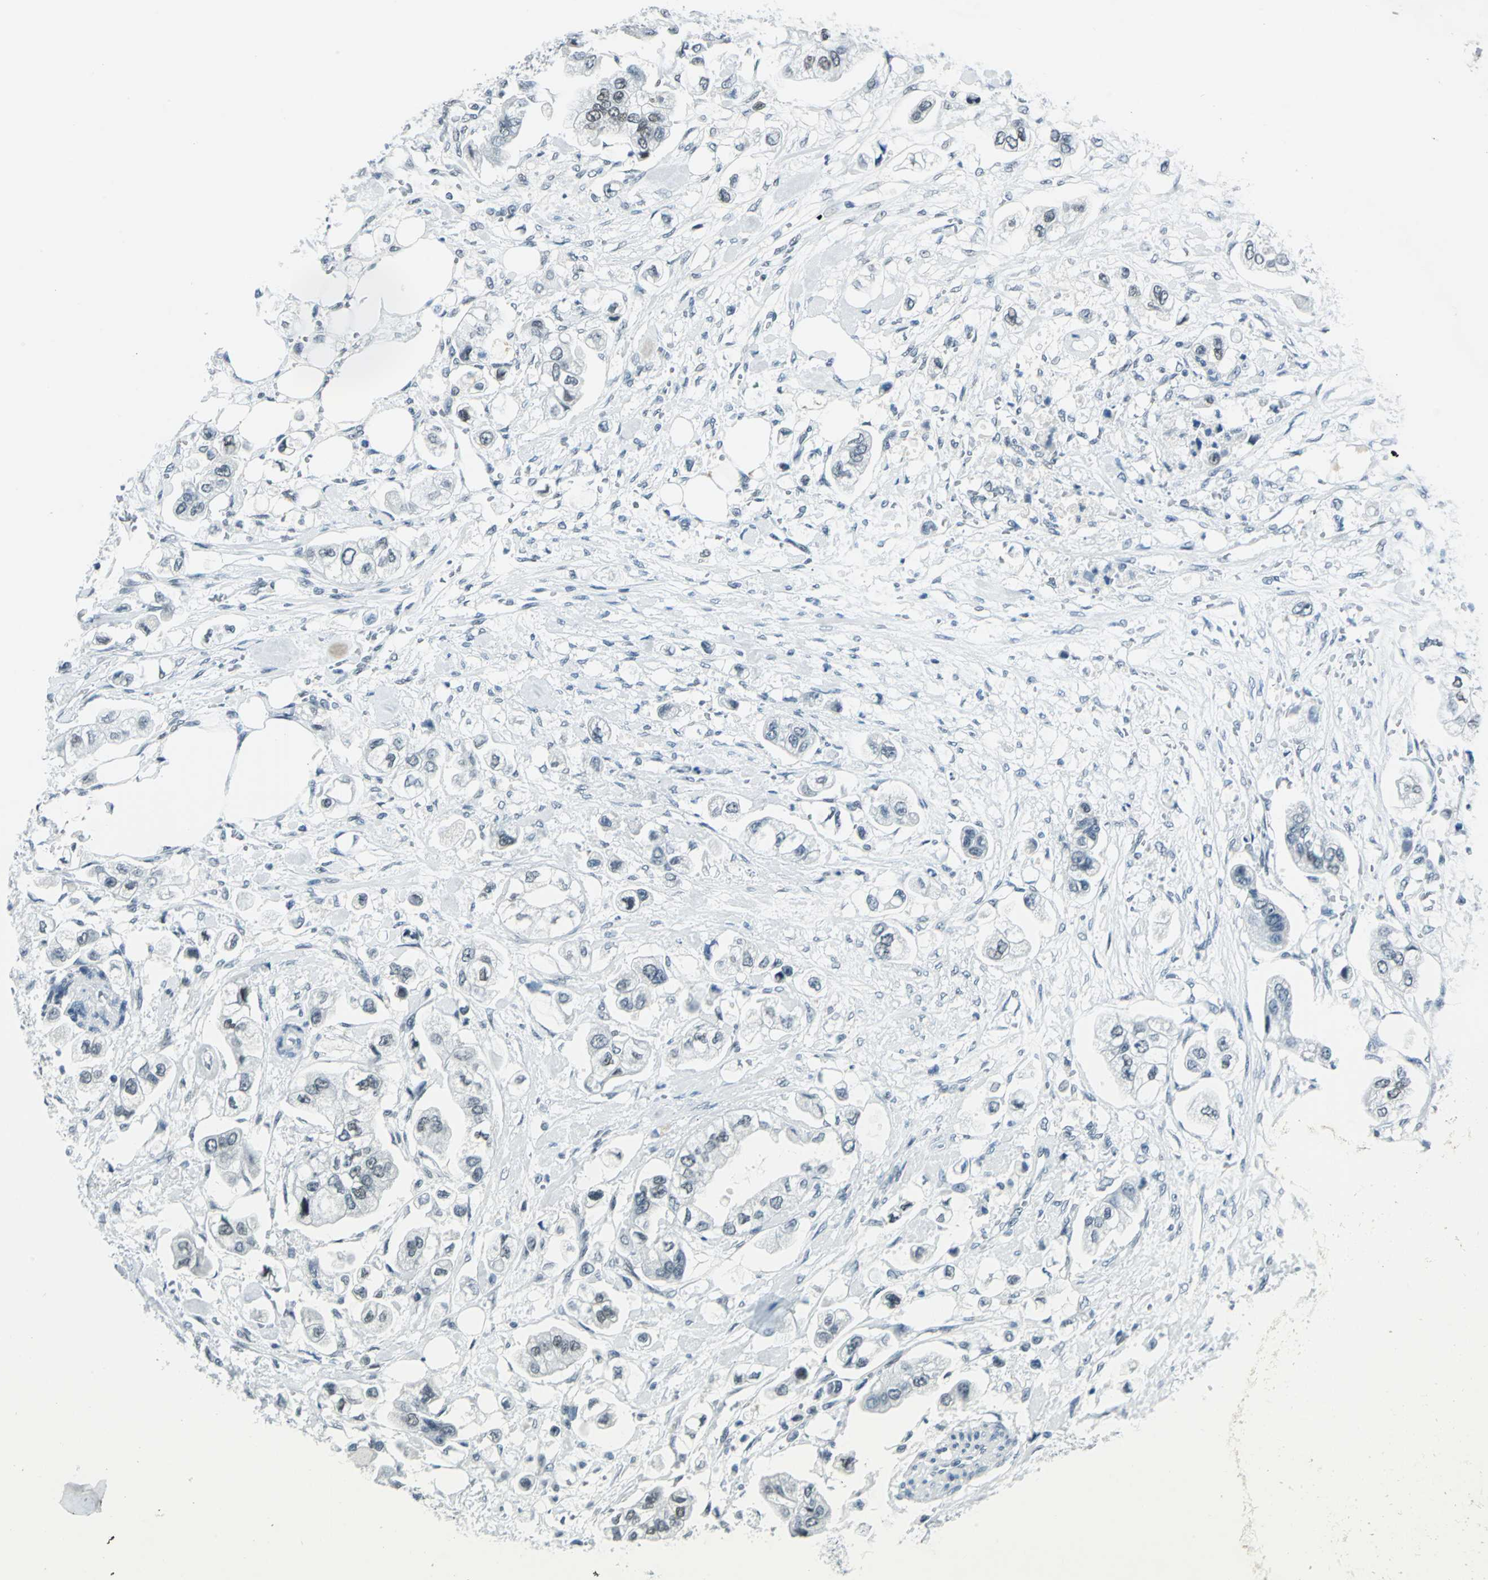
{"staining": {"intensity": "negative", "quantity": "none", "location": "none"}, "tissue": "stomach cancer", "cell_type": "Tumor cells", "image_type": "cancer", "snomed": [{"axis": "morphology", "description": "Adenocarcinoma, NOS"}, {"axis": "topography", "description": "Stomach"}], "caption": "IHC of stomach cancer demonstrates no staining in tumor cells.", "gene": "MTMR10", "patient": {"sex": "male", "age": 62}}